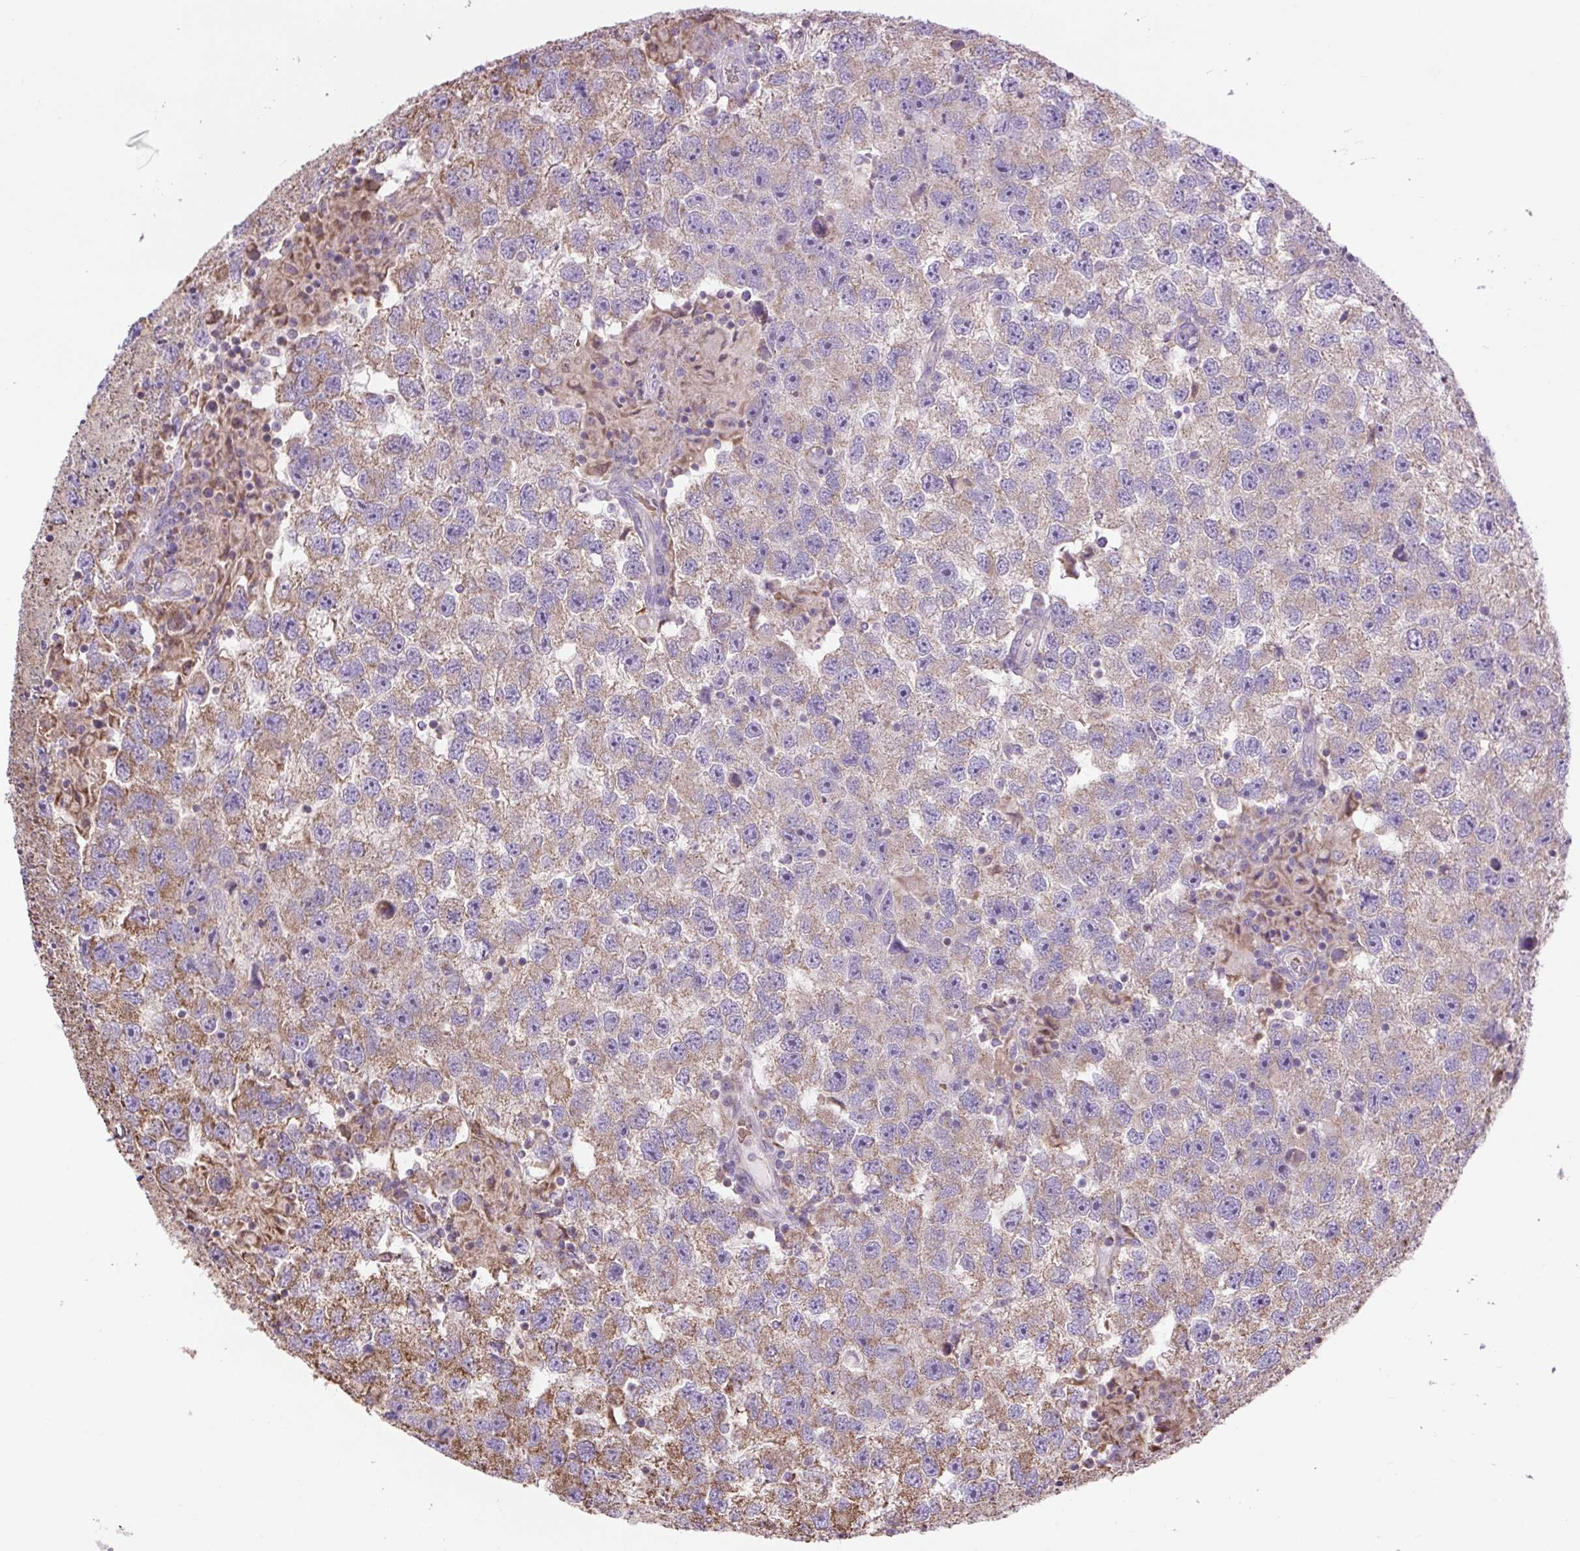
{"staining": {"intensity": "moderate", "quantity": ">75%", "location": "cytoplasmic/membranous"}, "tissue": "testis cancer", "cell_type": "Tumor cells", "image_type": "cancer", "snomed": [{"axis": "morphology", "description": "Seminoma, NOS"}, {"axis": "topography", "description": "Testis"}], "caption": "Testis cancer was stained to show a protein in brown. There is medium levels of moderate cytoplasmic/membranous expression in about >75% of tumor cells. The staining is performed using DAB (3,3'-diaminobenzidine) brown chromogen to label protein expression. The nuclei are counter-stained blue using hematoxylin.", "gene": "PLCG1", "patient": {"sex": "male", "age": 26}}